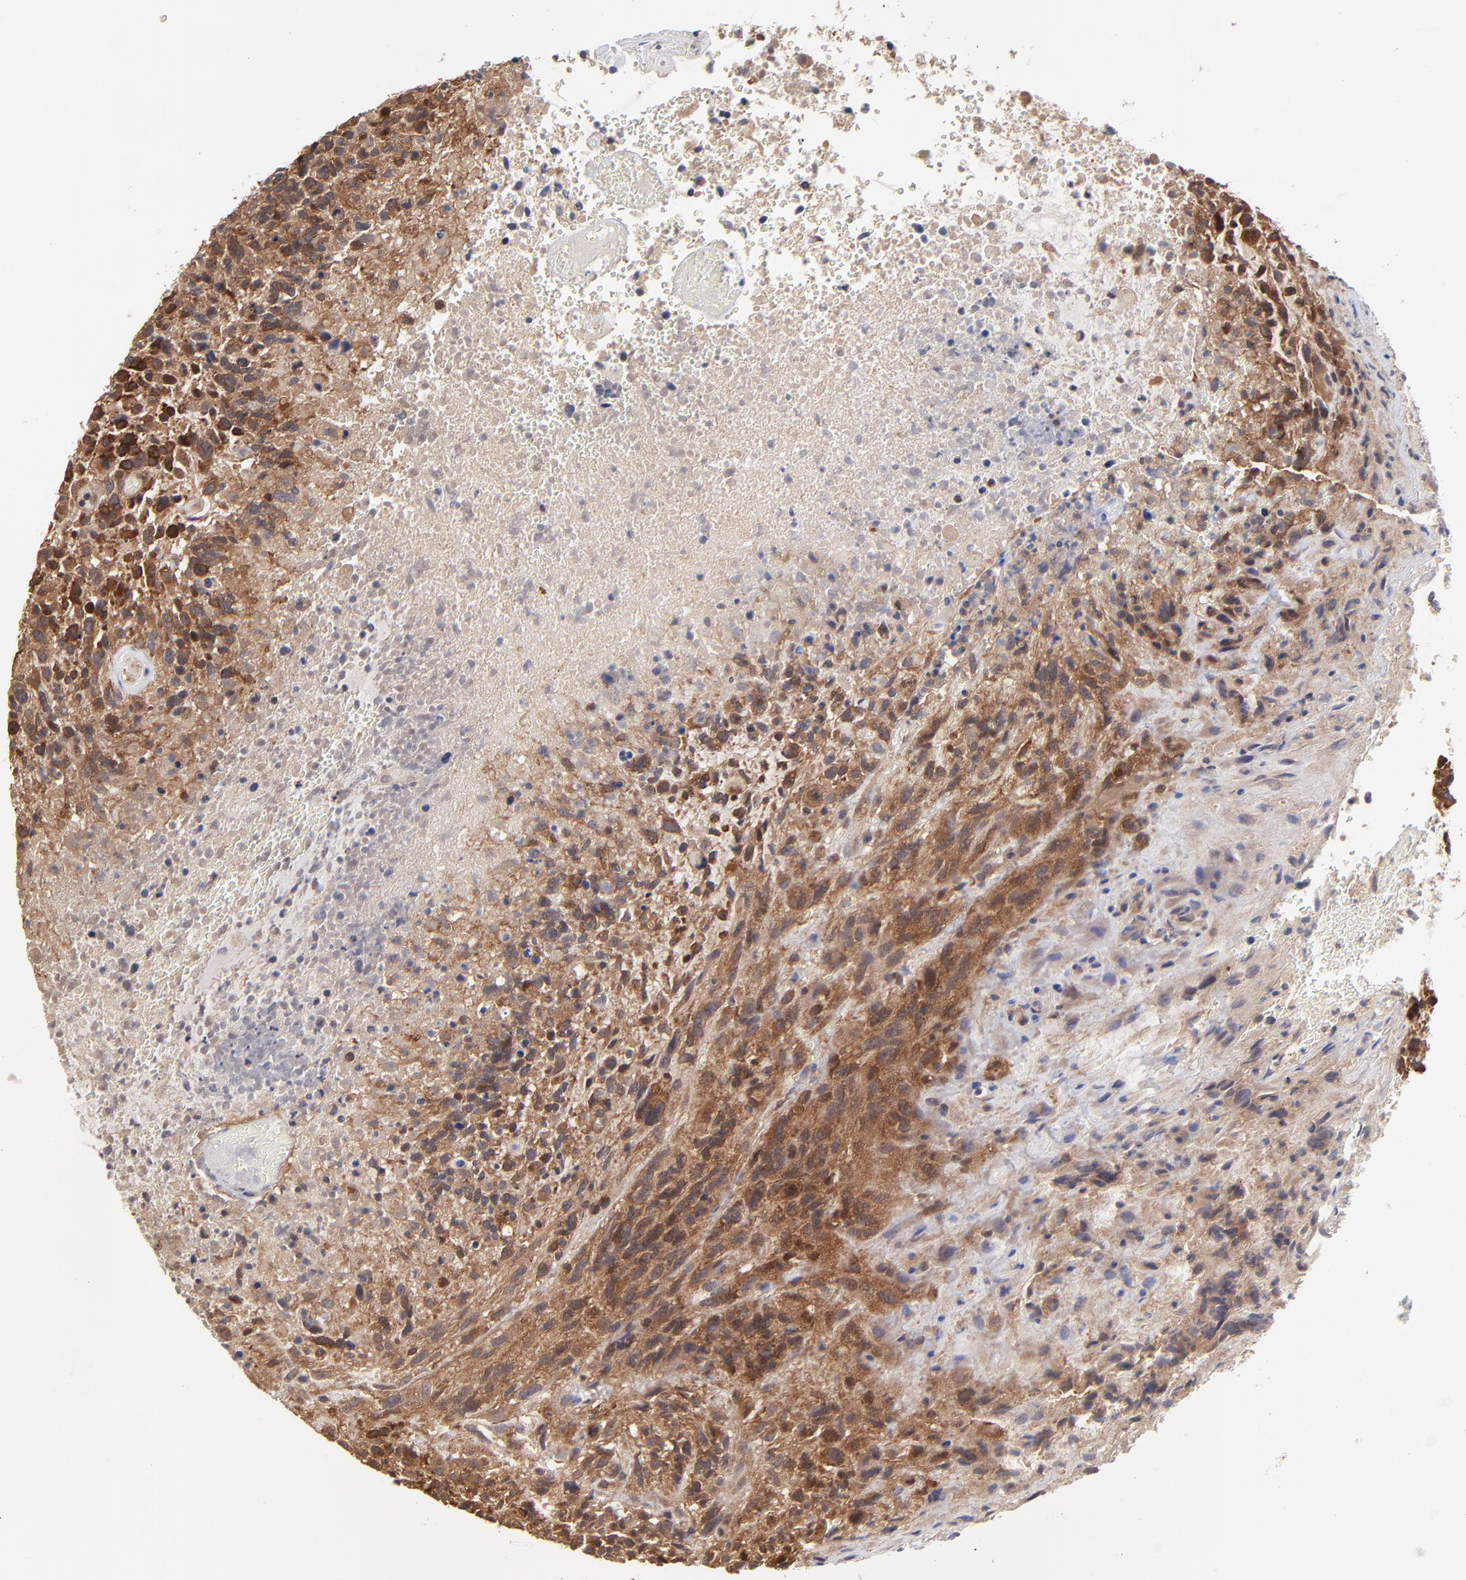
{"staining": {"intensity": "moderate", "quantity": ">75%", "location": "cytoplasmic/membranous"}, "tissue": "glioma", "cell_type": "Tumor cells", "image_type": "cancer", "snomed": [{"axis": "morphology", "description": "Glioma, malignant, High grade"}, {"axis": "topography", "description": "Brain"}], "caption": "Protein expression analysis of human malignant glioma (high-grade) reveals moderate cytoplasmic/membranous positivity in about >75% of tumor cells.", "gene": "GART", "patient": {"sex": "male", "age": 72}}